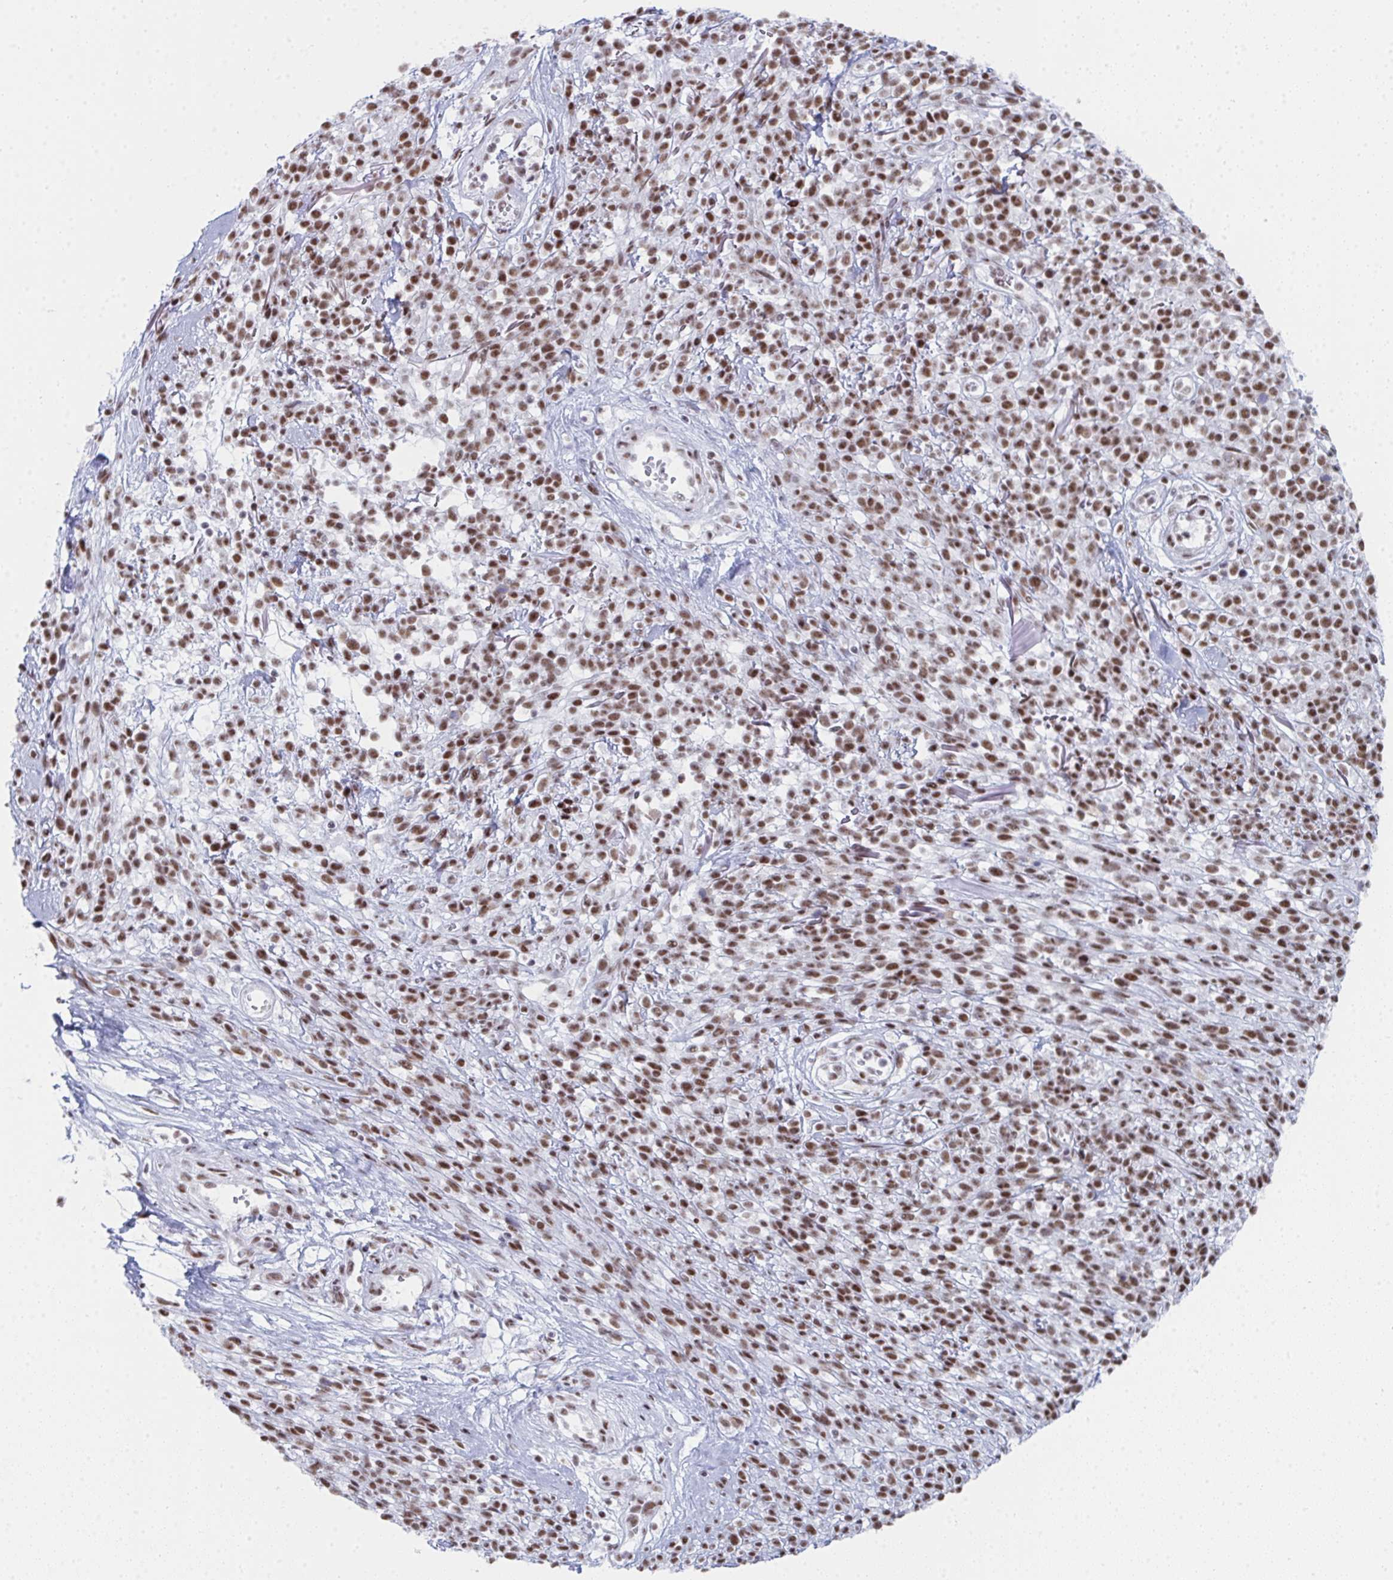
{"staining": {"intensity": "moderate", "quantity": ">75%", "location": "nuclear"}, "tissue": "melanoma", "cell_type": "Tumor cells", "image_type": "cancer", "snomed": [{"axis": "morphology", "description": "Malignant melanoma, NOS"}, {"axis": "topography", "description": "Skin"}, {"axis": "topography", "description": "Skin of trunk"}], "caption": "Protein analysis of malignant melanoma tissue reveals moderate nuclear positivity in about >75% of tumor cells.", "gene": "SNRNP70", "patient": {"sex": "male", "age": 74}}